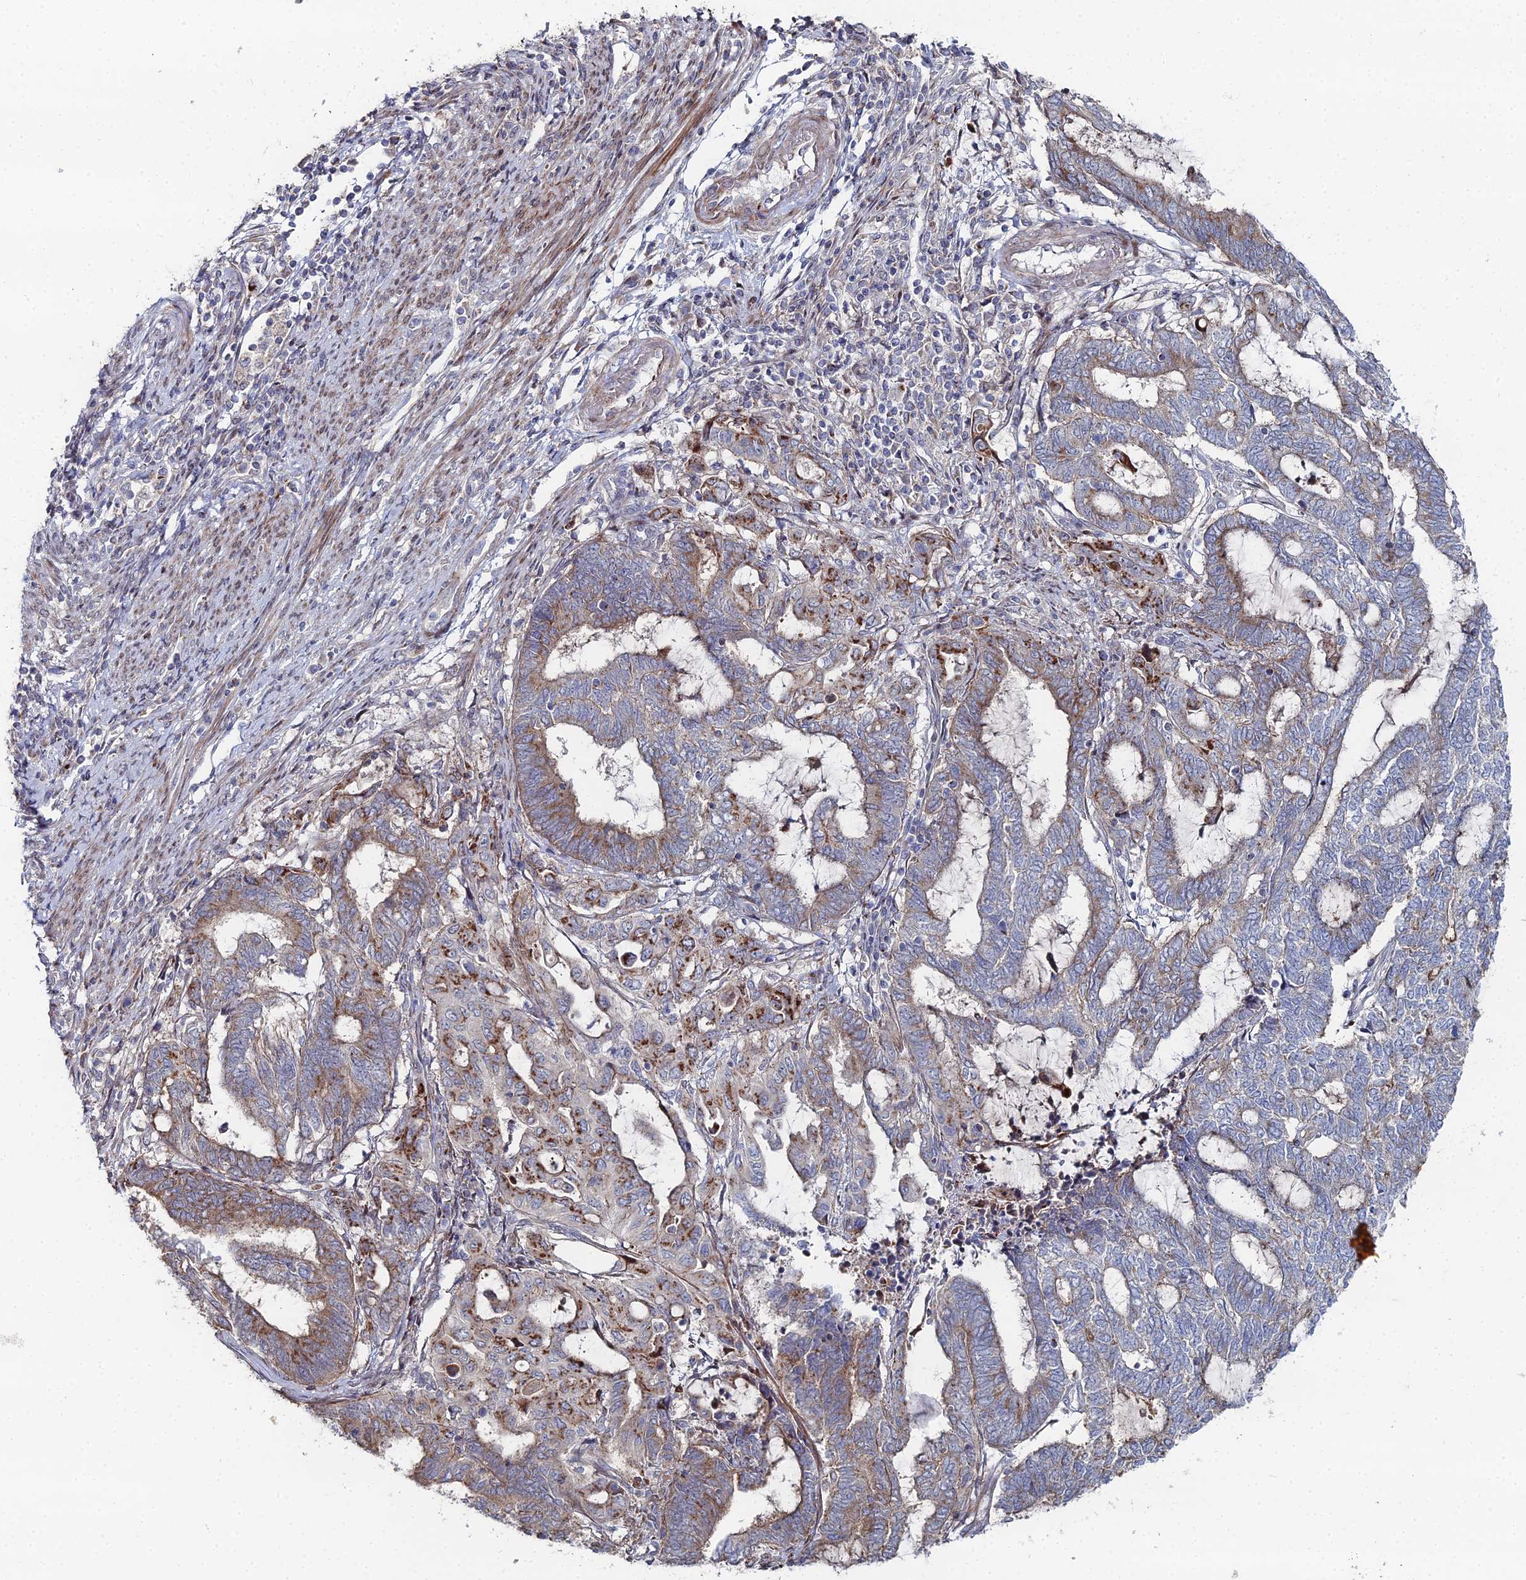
{"staining": {"intensity": "moderate", "quantity": "25%-75%", "location": "cytoplasmic/membranous"}, "tissue": "endometrial cancer", "cell_type": "Tumor cells", "image_type": "cancer", "snomed": [{"axis": "morphology", "description": "Adenocarcinoma, NOS"}, {"axis": "topography", "description": "Uterus"}, {"axis": "topography", "description": "Endometrium"}], "caption": "Adenocarcinoma (endometrial) tissue exhibits moderate cytoplasmic/membranous expression in approximately 25%-75% of tumor cells, visualized by immunohistochemistry. The protein of interest is shown in brown color, while the nuclei are stained blue.", "gene": "SGMS1", "patient": {"sex": "female", "age": 70}}